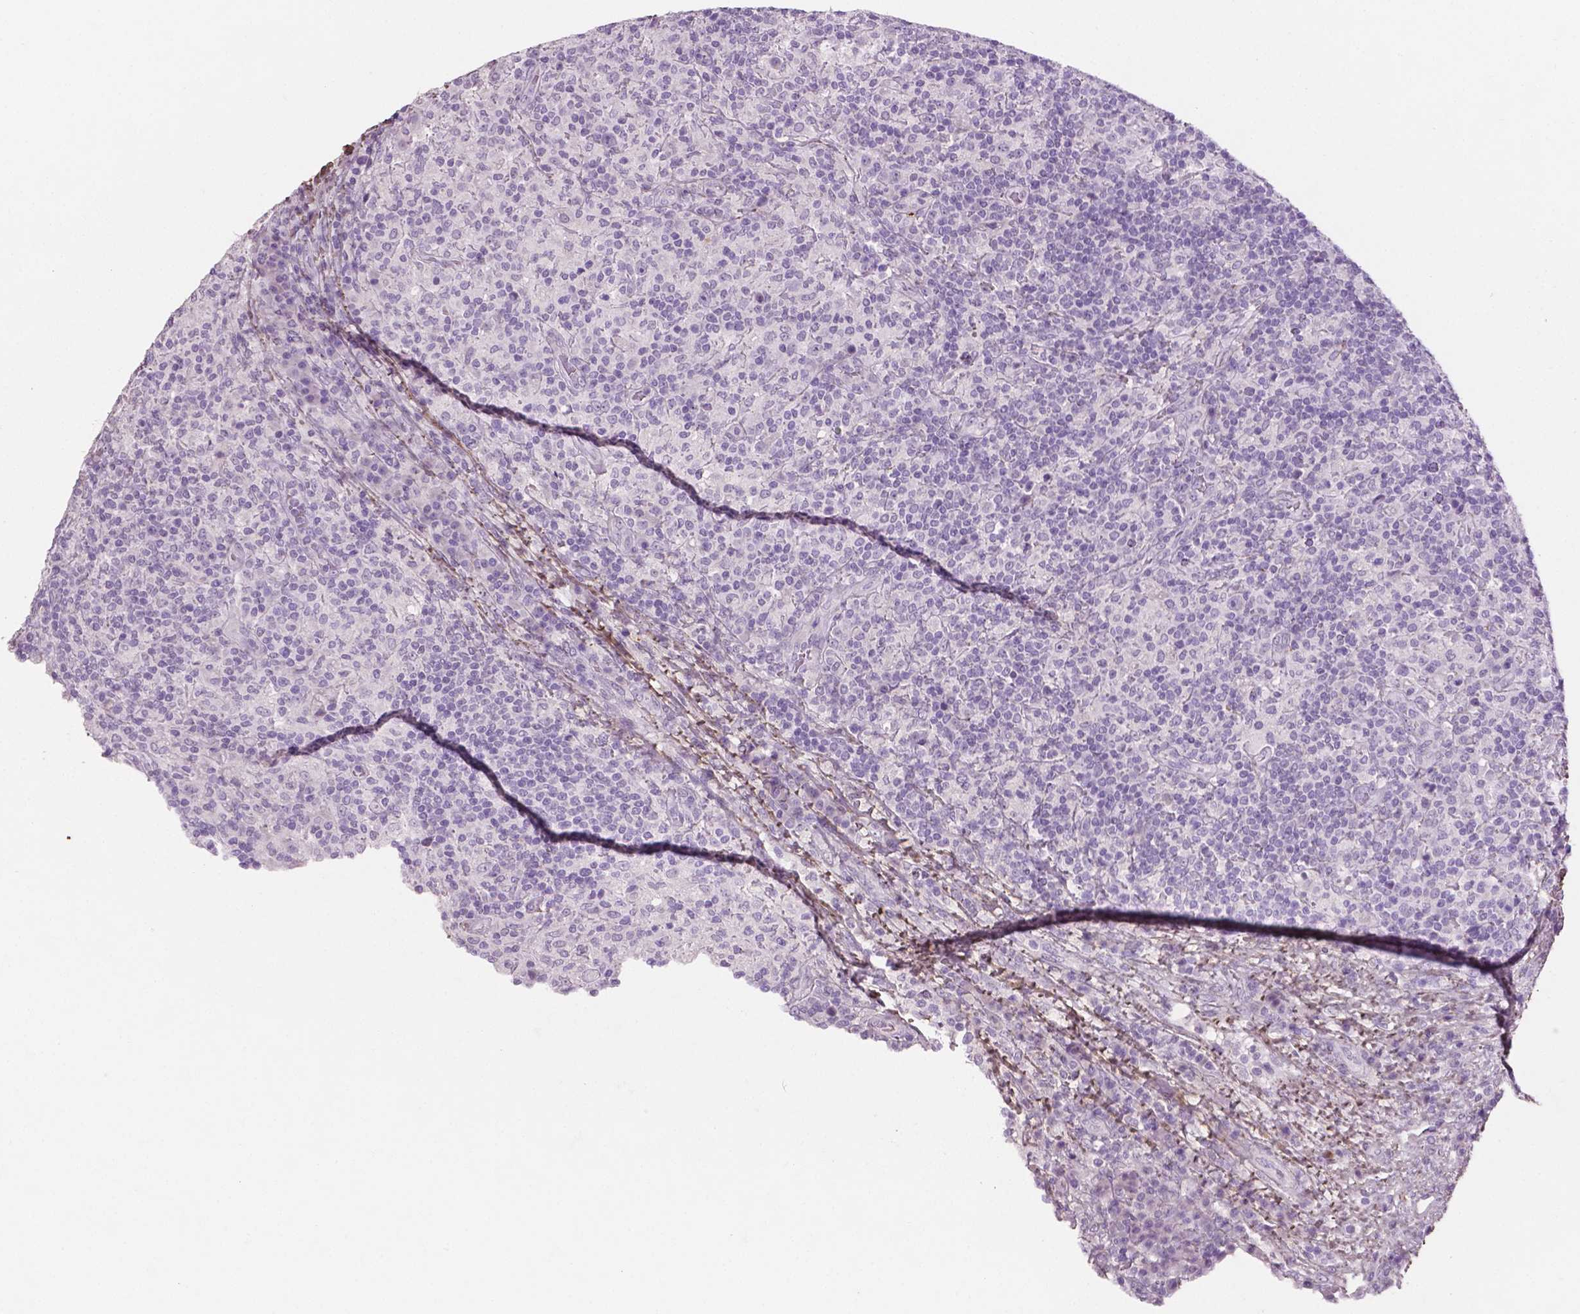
{"staining": {"intensity": "negative", "quantity": "none", "location": "none"}, "tissue": "lymphoma", "cell_type": "Tumor cells", "image_type": "cancer", "snomed": [{"axis": "morphology", "description": "Hodgkin's disease, NOS"}, {"axis": "topography", "description": "Lymph node"}], "caption": "Image shows no significant protein expression in tumor cells of lymphoma.", "gene": "DLG2", "patient": {"sex": "male", "age": 70}}